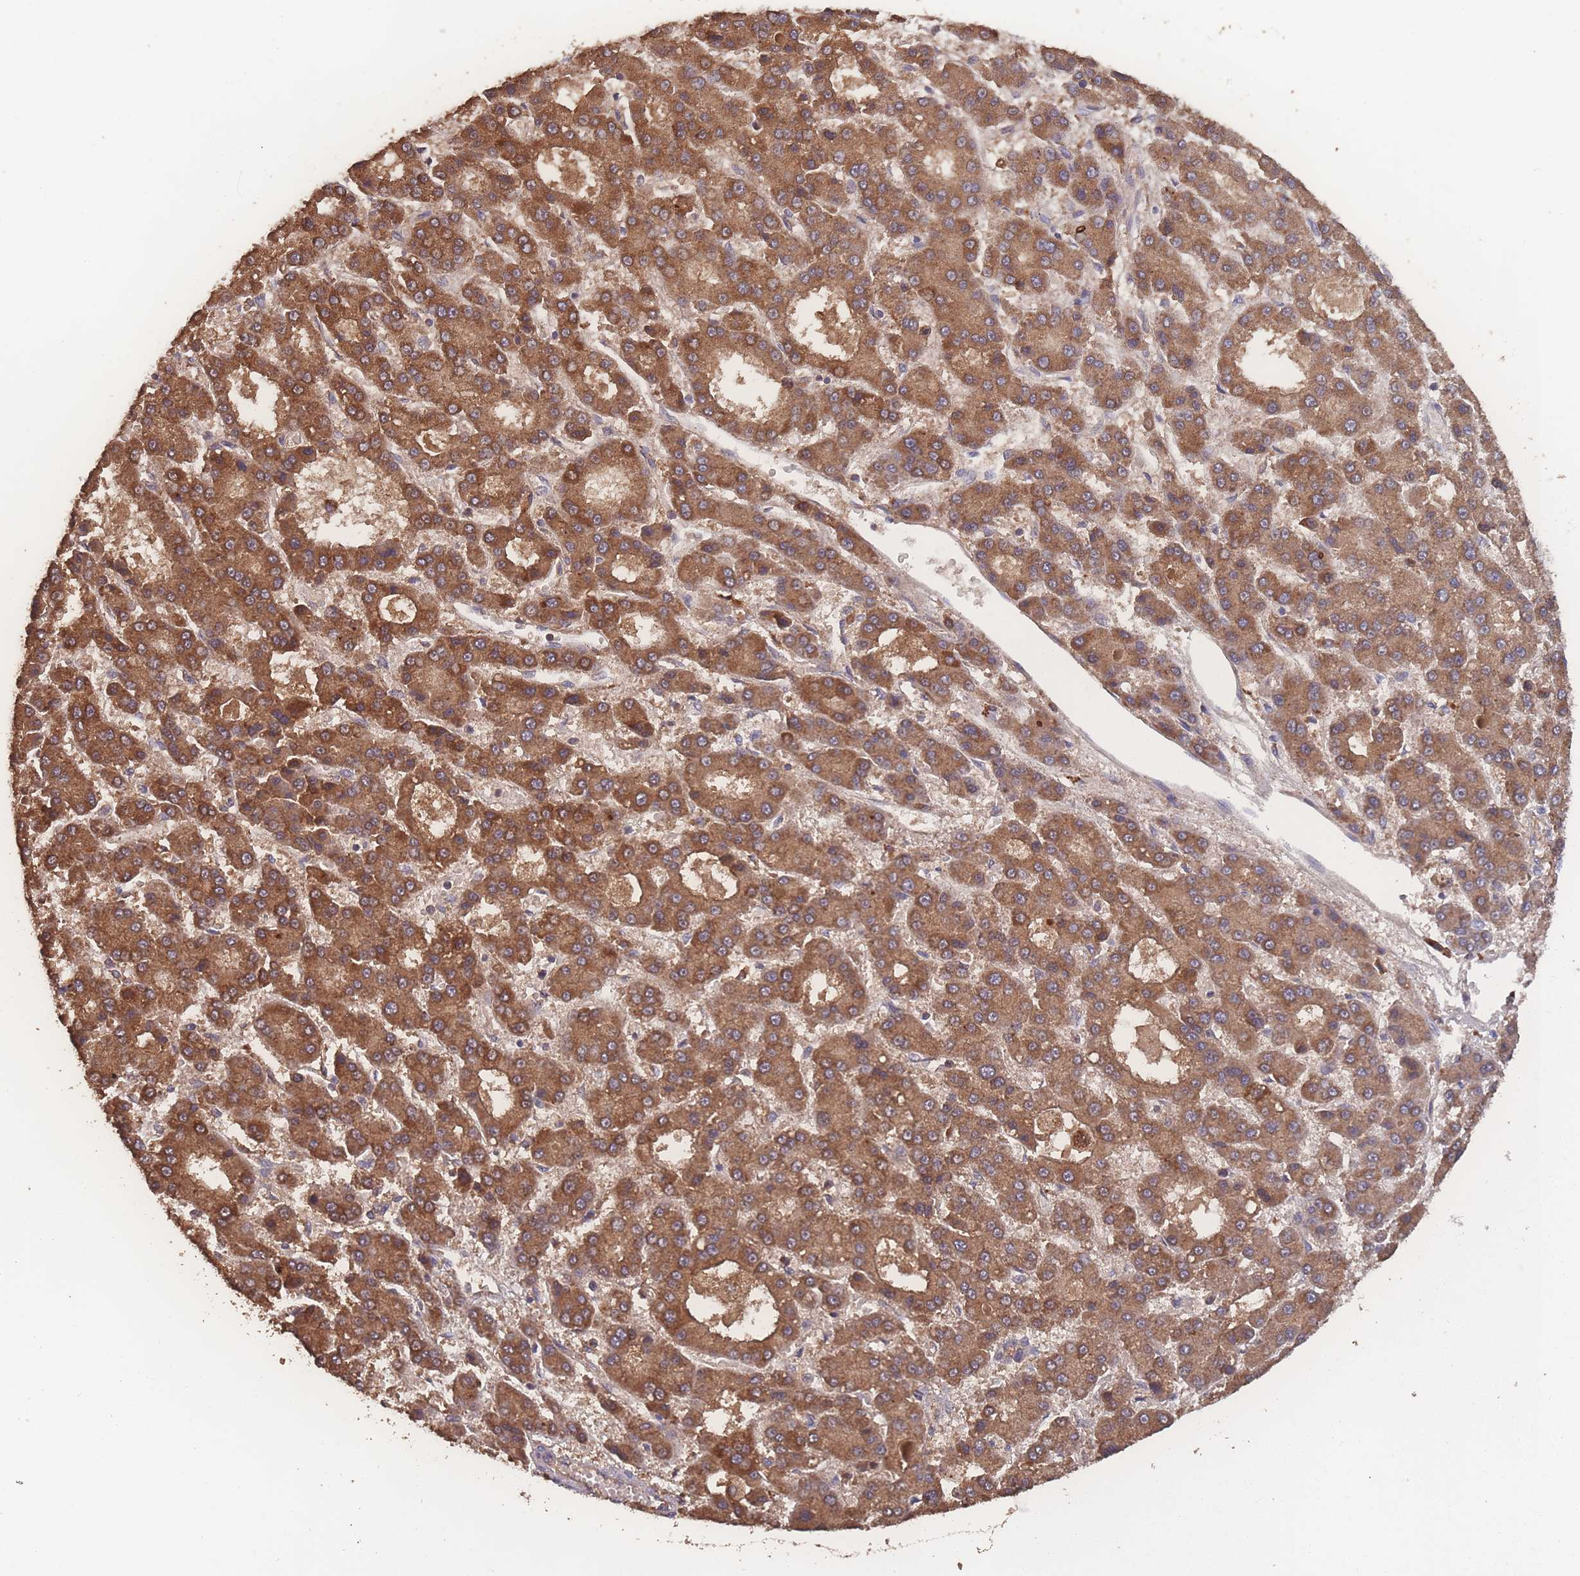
{"staining": {"intensity": "moderate", "quantity": ">75%", "location": "cytoplasmic/membranous"}, "tissue": "liver cancer", "cell_type": "Tumor cells", "image_type": "cancer", "snomed": [{"axis": "morphology", "description": "Carcinoma, Hepatocellular, NOS"}, {"axis": "topography", "description": "Liver"}], "caption": "This image shows liver cancer stained with immunohistochemistry (IHC) to label a protein in brown. The cytoplasmic/membranous of tumor cells show moderate positivity for the protein. Nuclei are counter-stained blue.", "gene": "ATXN10", "patient": {"sex": "male", "age": 70}}